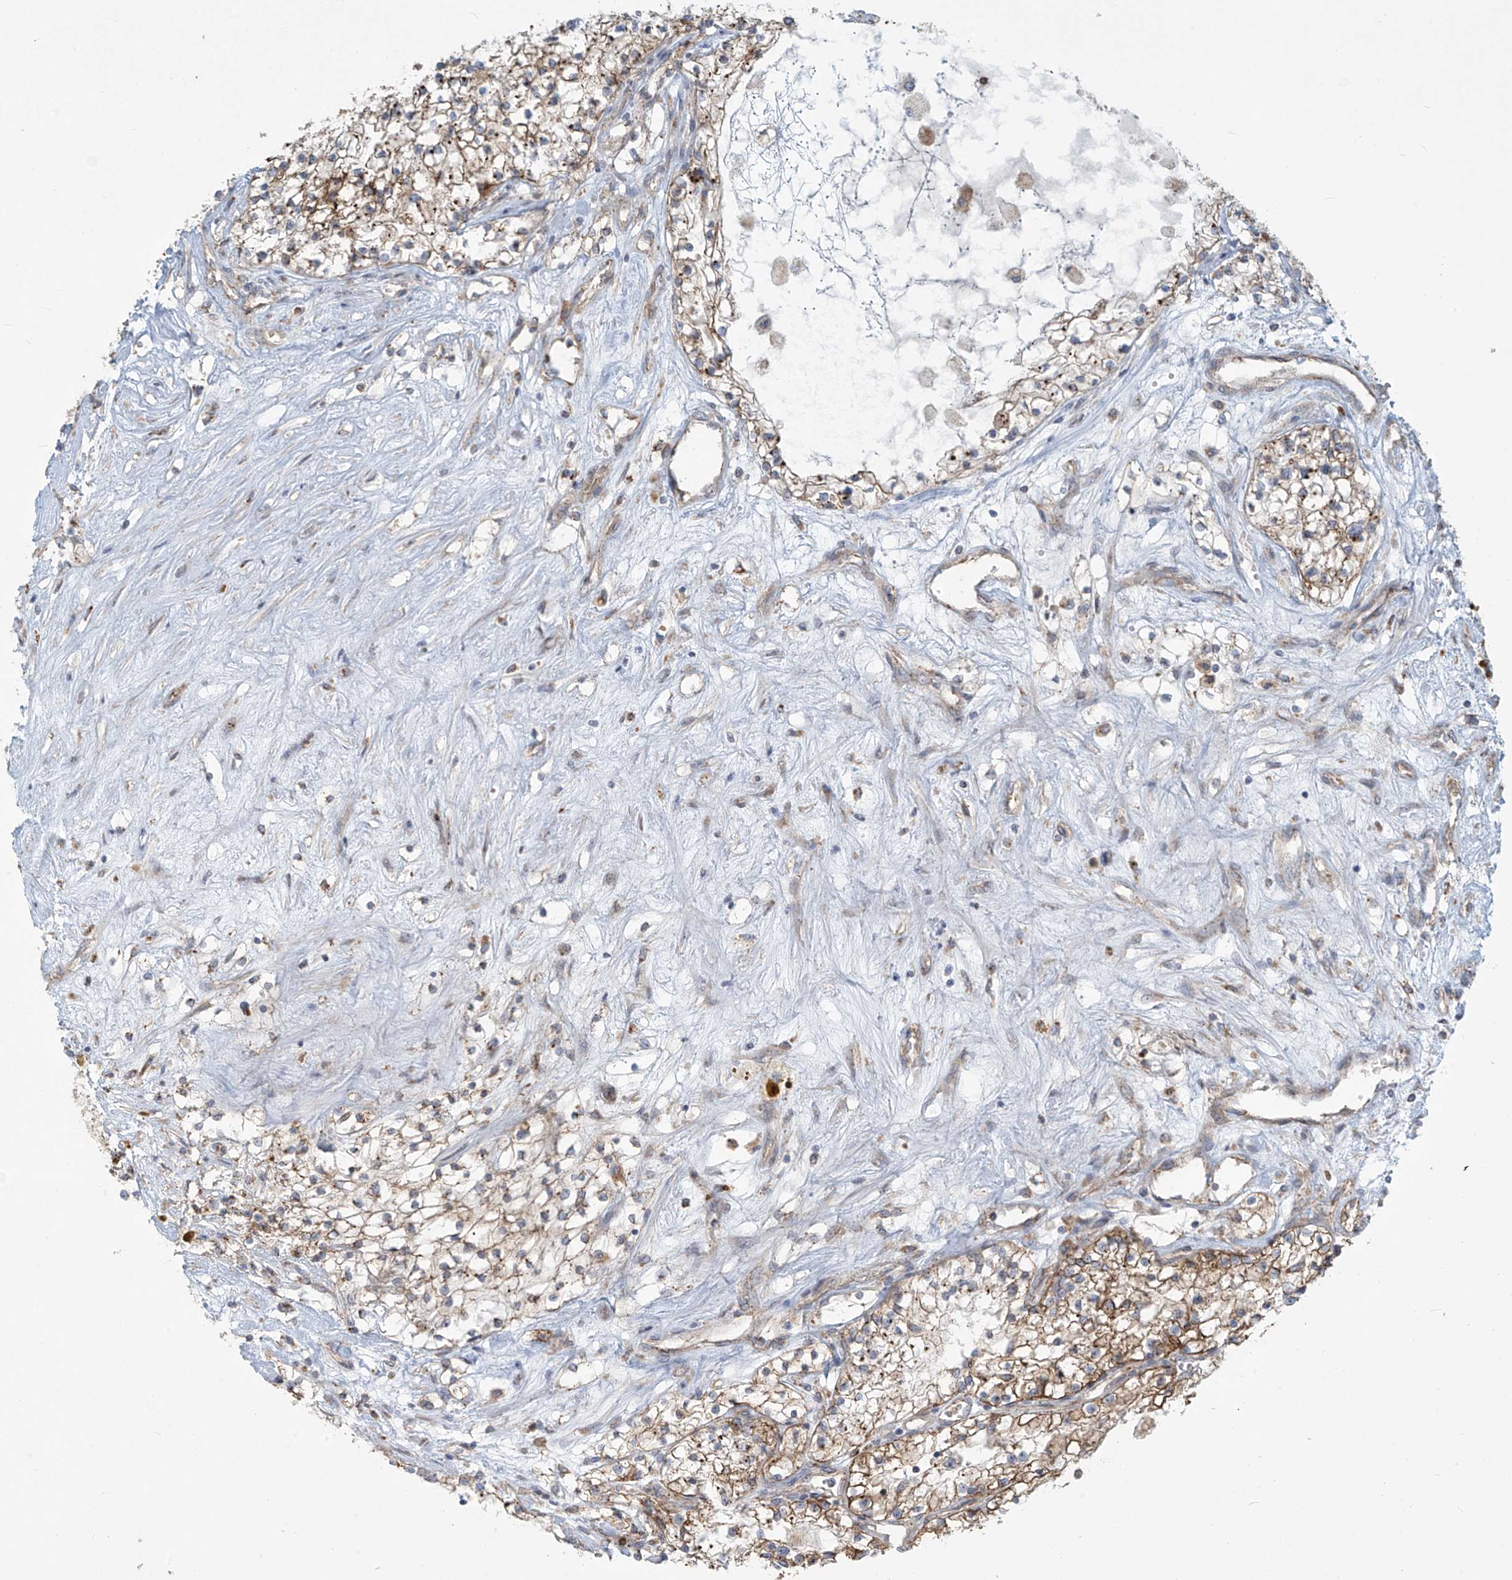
{"staining": {"intensity": "weak", "quantity": "<25%", "location": "cytoplasmic/membranous"}, "tissue": "renal cancer", "cell_type": "Tumor cells", "image_type": "cancer", "snomed": [{"axis": "morphology", "description": "Normal tissue, NOS"}, {"axis": "morphology", "description": "Adenocarcinoma, NOS"}, {"axis": "topography", "description": "Kidney"}], "caption": "Micrograph shows no significant protein expression in tumor cells of renal cancer (adenocarcinoma). (DAB IHC, high magnification).", "gene": "LZTS3", "patient": {"sex": "male", "age": 68}}